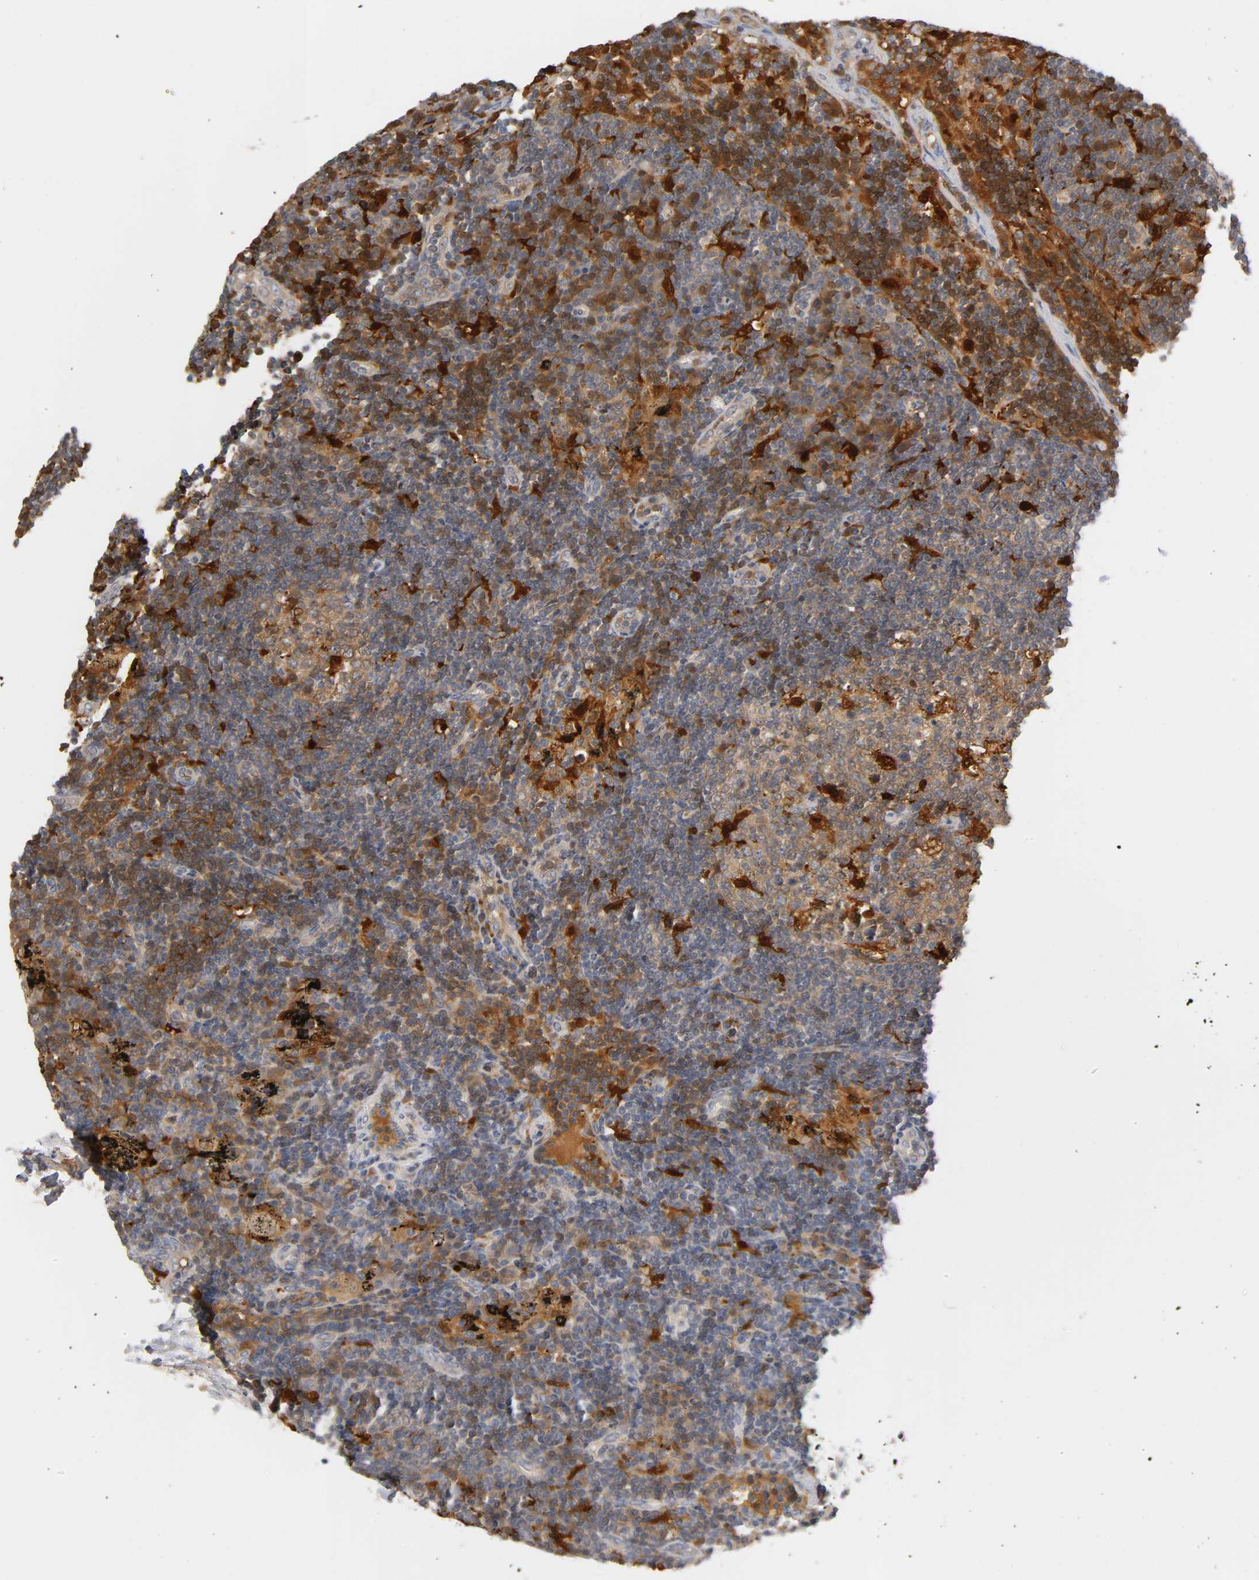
{"staining": {"intensity": "strong", "quantity": ">75%", "location": "cytoplasmic/membranous"}, "tissue": "lymph node", "cell_type": "Germinal center cells", "image_type": "normal", "snomed": [{"axis": "morphology", "description": "Normal tissue, NOS"}, {"axis": "morphology", "description": "Squamous cell carcinoma, metastatic, NOS"}, {"axis": "topography", "description": "Lymph node"}], "caption": "Immunohistochemical staining of normal lymph node displays high levels of strong cytoplasmic/membranous staining in about >75% of germinal center cells.", "gene": "IL18", "patient": {"sex": "female", "age": 53}}